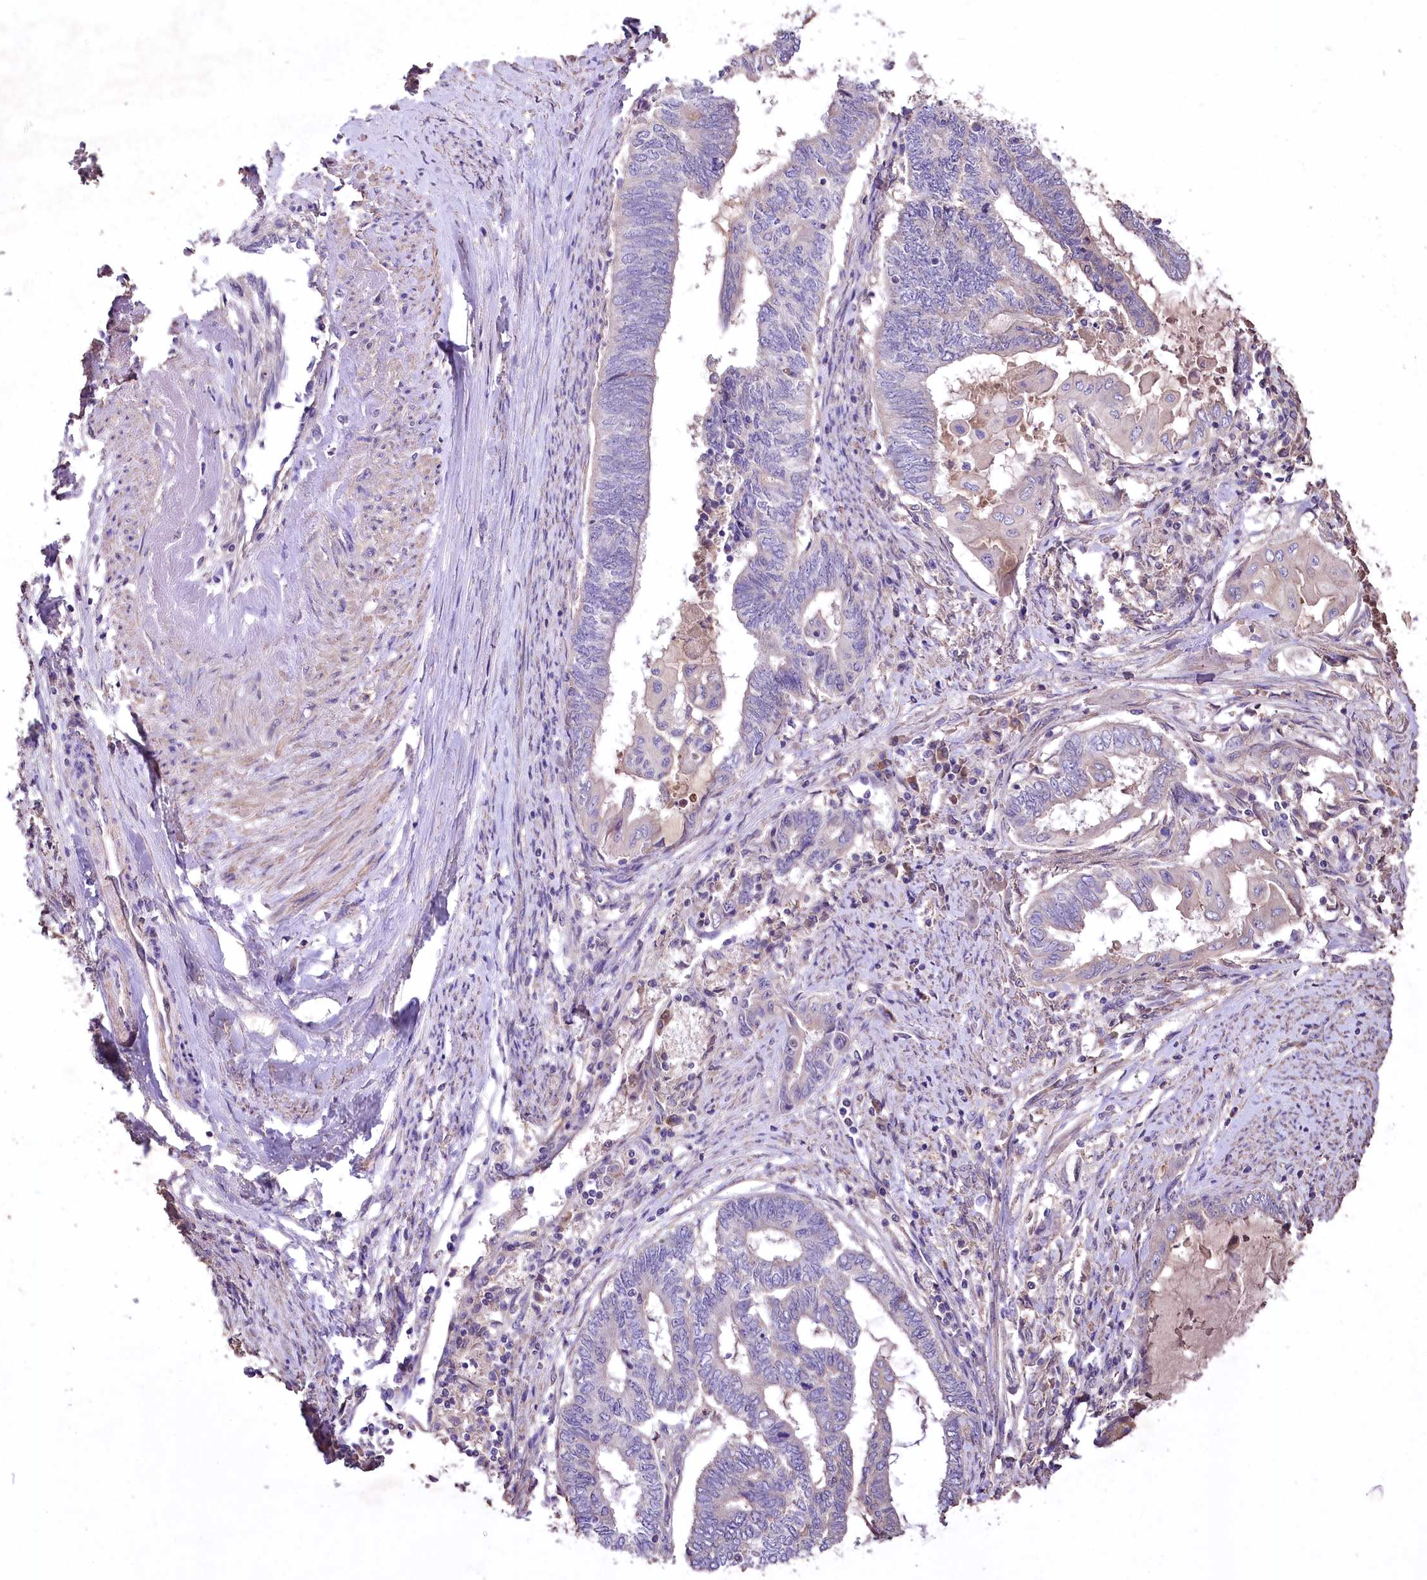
{"staining": {"intensity": "negative", "quantity": "none", "location": "none"}, "tissue": "endometrial cancer", "cell_type": "Tumor cells", "image_type": "cancer", "snomed": [{"axis": "morphology", "description": "Adenocarcinoma, NOS"}, {"axis": "topography", "description": "Uterus"}, {"axis": "topography", "description": "Endometrium"}], "caption": "IHC photomicrograph of human endometrial adenocarcinoma stained for a protein (brown), which shows no expression in tumor cells.", "gene": "PCYOX1L", "patient": {"sex": "female", "age": 70}}